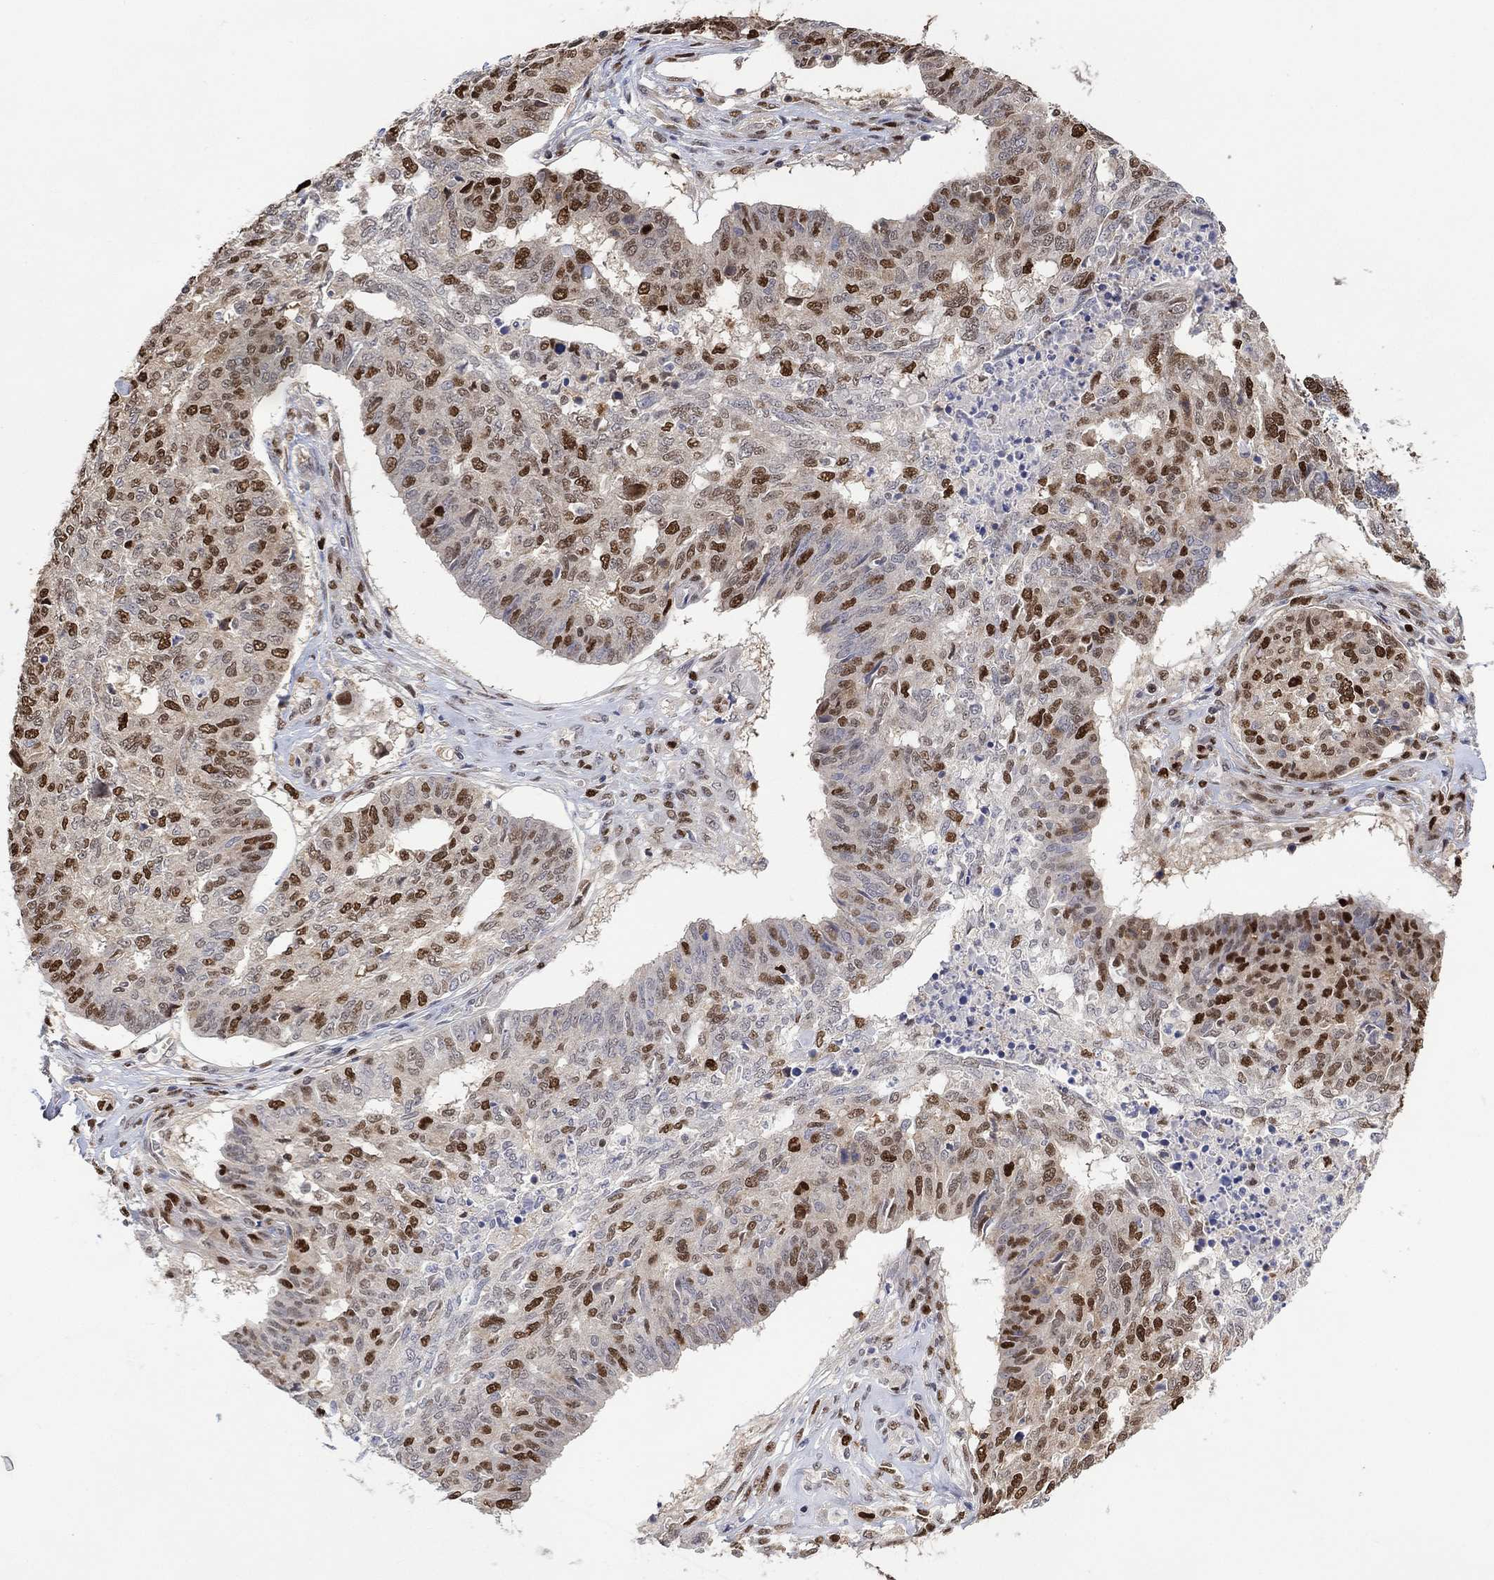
{"staining": {"intensity": "moderate", "quantity": "25%-75%", "location": "nuclear"}, "tissue": "ovarian cancer", "cell_type": "Tumor cells", "image_type": "cancer", "snomed": [{"axis": "morphology", "description": "Cystadenocarcinoma, serous, NOS"}, {"axis": "topography", "description": "Ovary"}], "caption": "Protein analysis of serous cystadenocarcinoma (ovarian) tissue exhibits moderate nuclear expression in about 25%-75% of tumor cells.", "gene": "RAD54L2", "patient": {"sex": "female", "age": 67}}